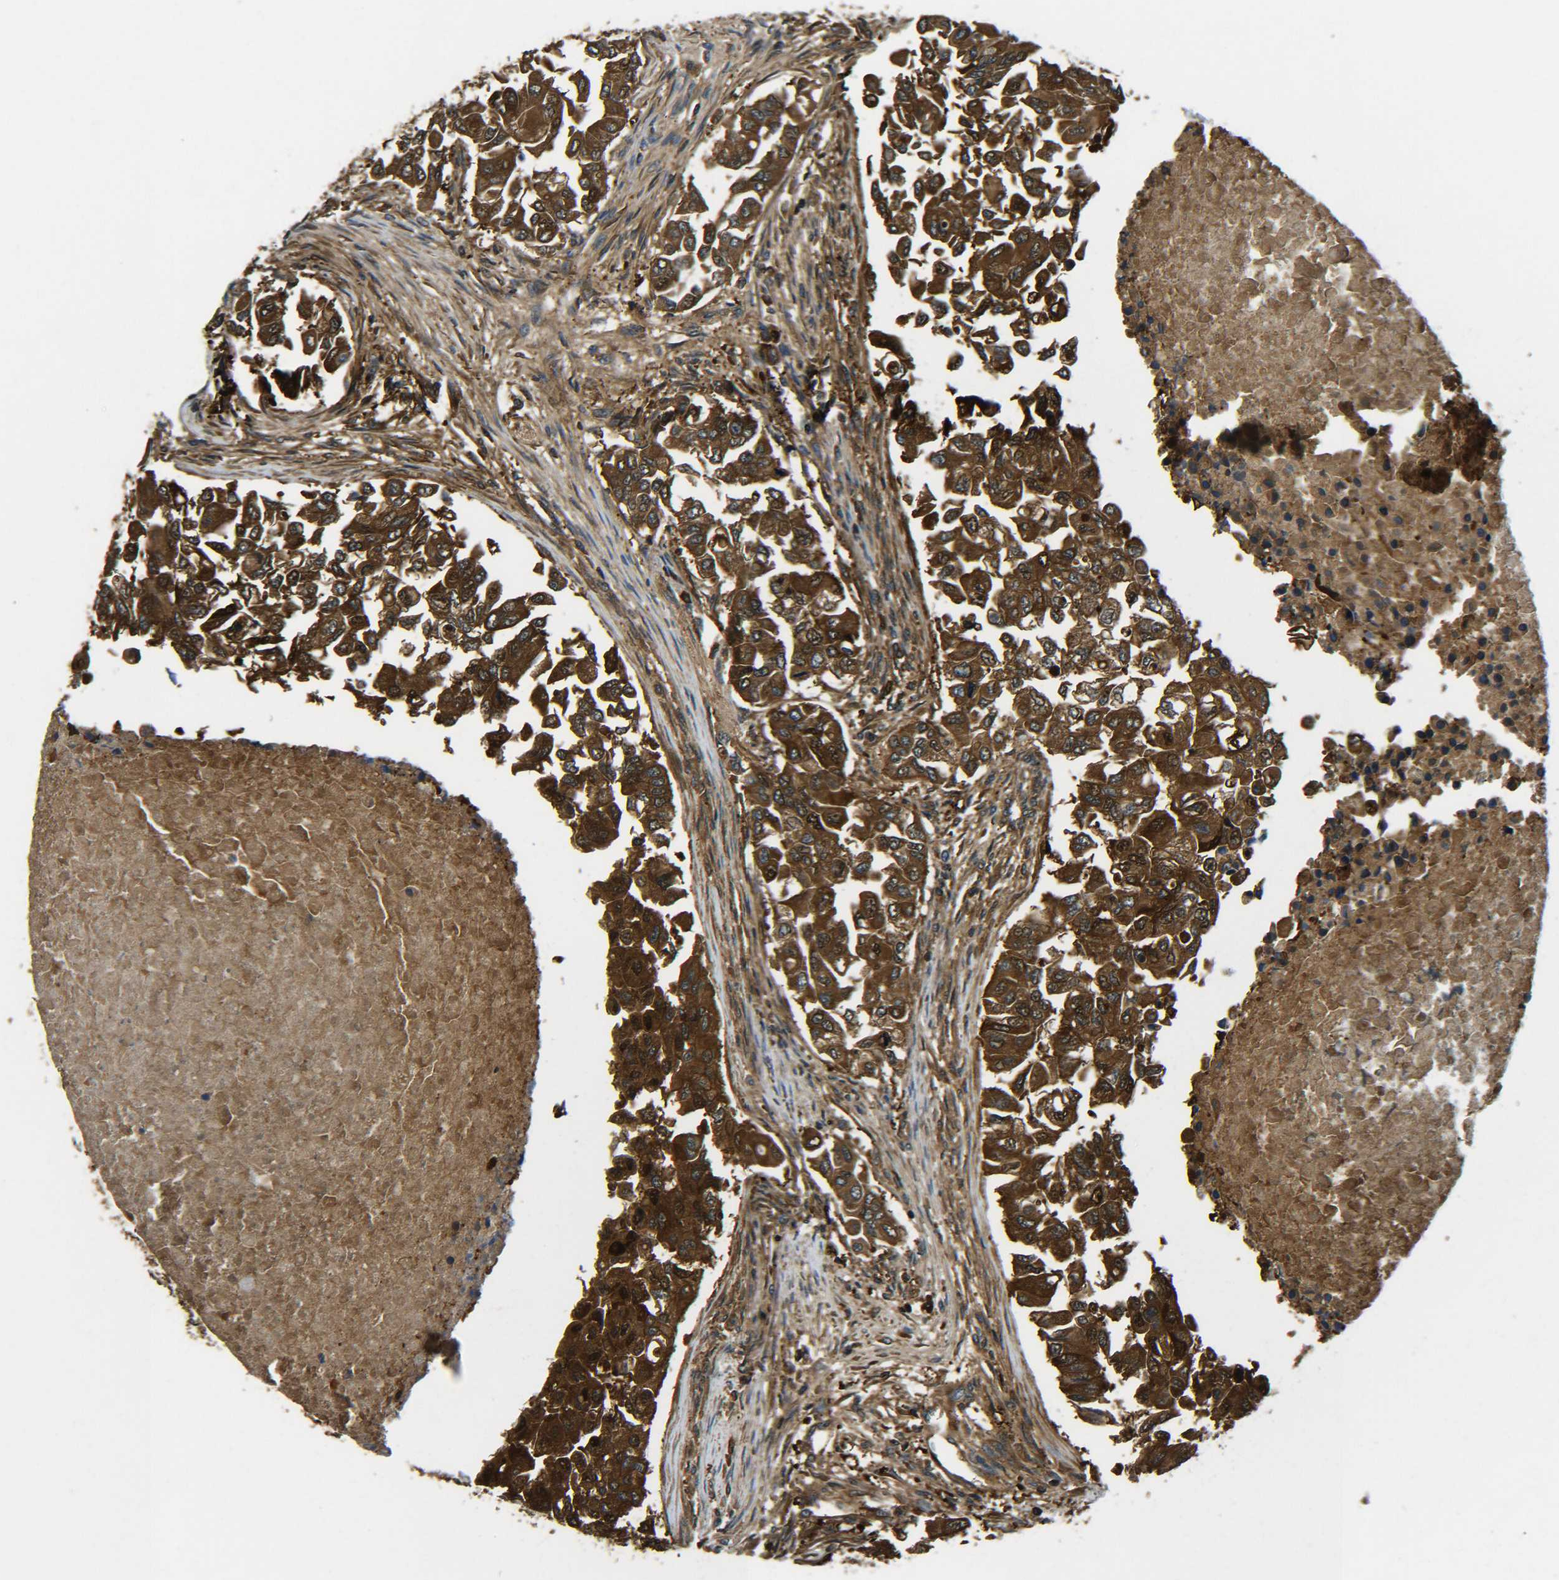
{"staining": {"intensity": "strong", "quantity": ">75%", "location": "cytoplasmic/membranous"}, "tissue": "breast cancer", "cell_type": "Tumor cells", "image_type": "cancer", "snomed": [{"axis": "morphology", "description": "Normal tissue, NOS"}, {"axis": "morphology", "description": "Duct carcinoma"}, {"axis": "topography", "description": "Breast"}], "caption": "Infiltrating ductal carcinoma (breast) stained for a protein exhibits strong cytoplasmic/membranous positivity in tumor cells. The staining was performed using DAB (3,3'-diaminobenzidine) to visualize the protein expression in brown, while the nuclei were stained in blue with hematoxylin (Magnification: 20x).", "gene": "PREB", "patient": {"sex": "female", "age": 49}}